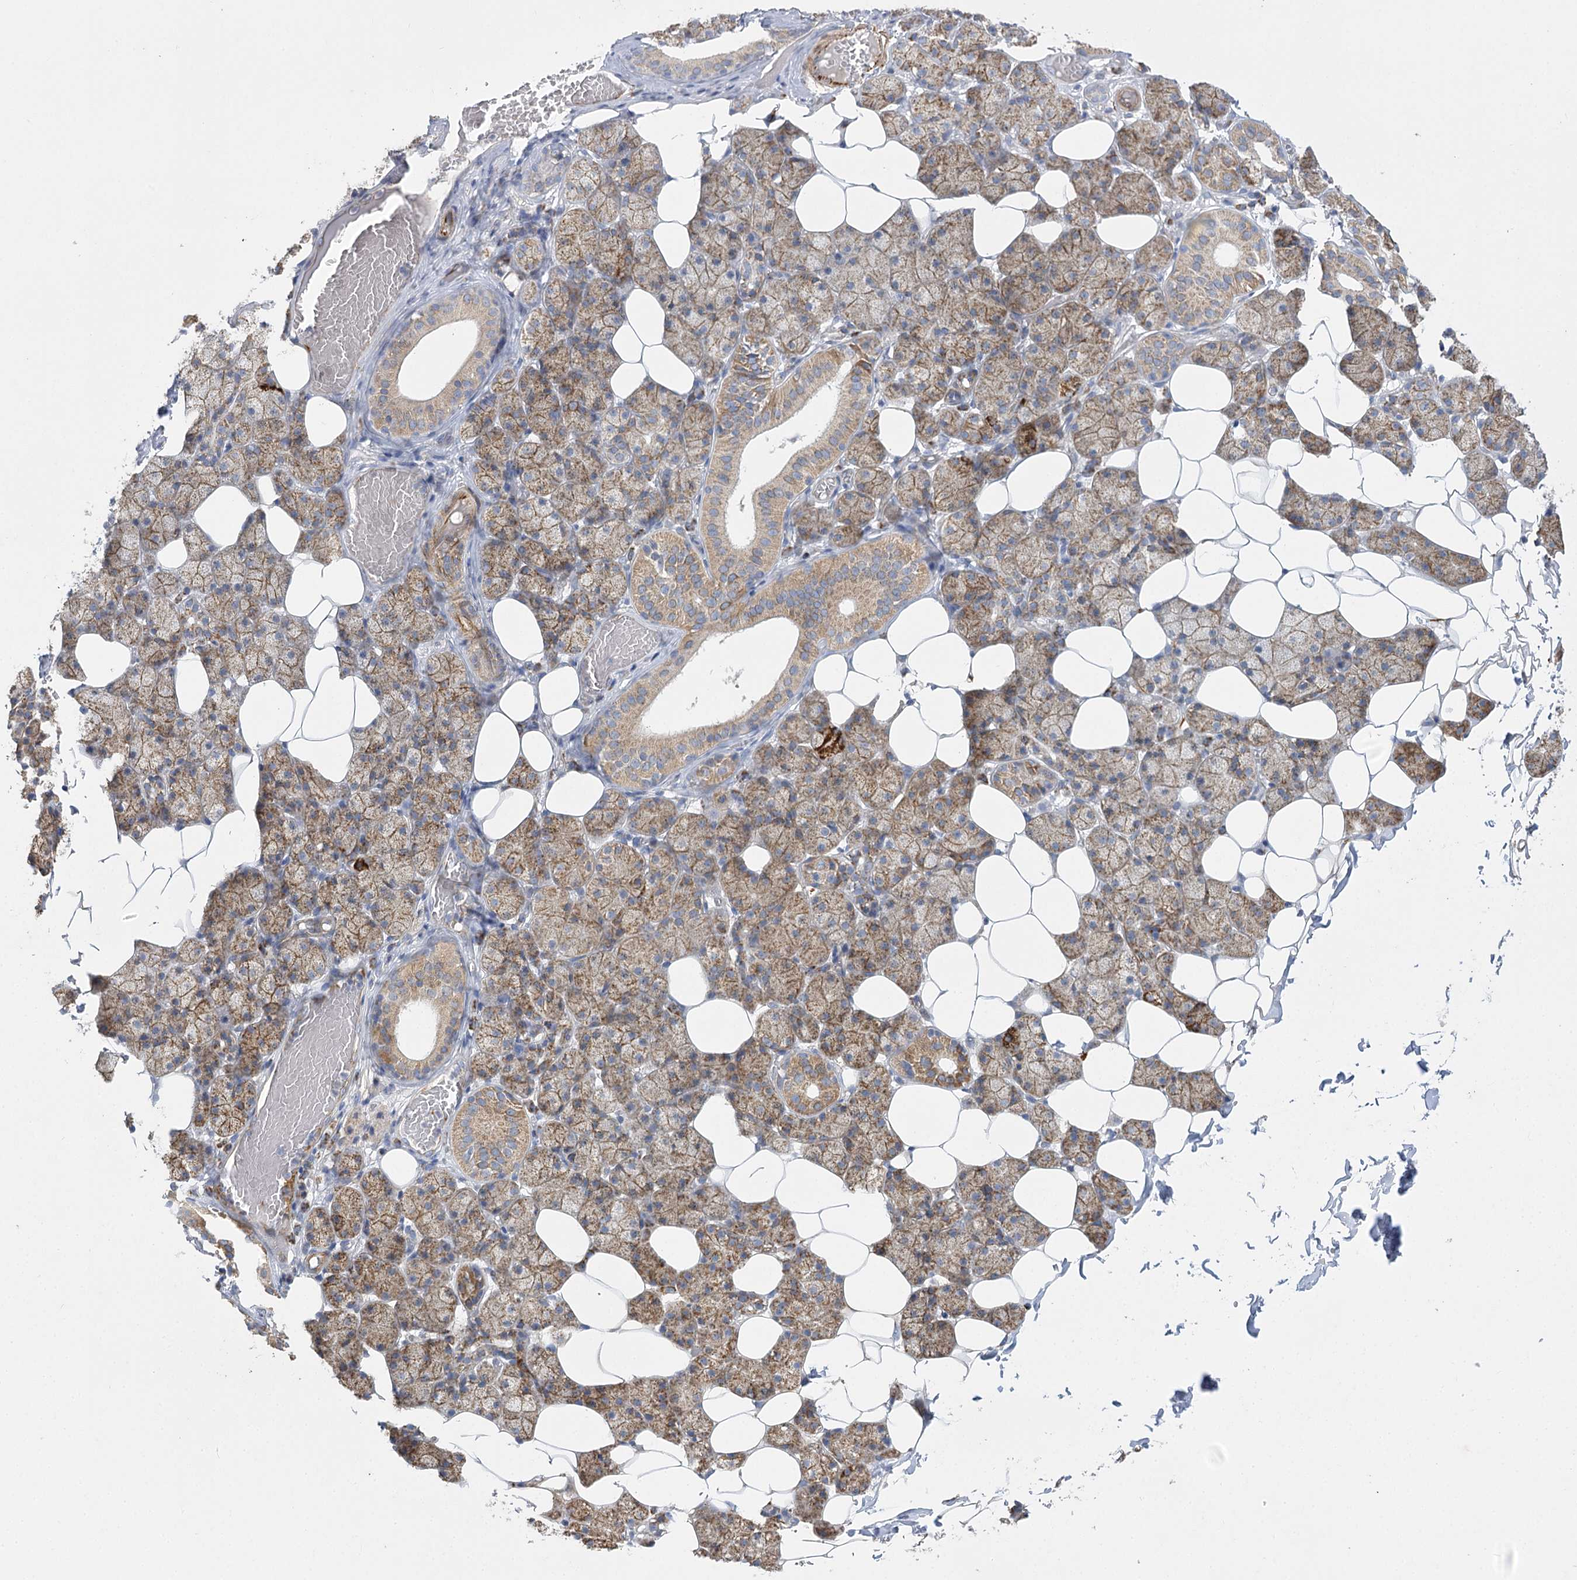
{"staining": {"intensity": "moderate", "quantity": ">75%", "location": "cytoplasmic/membranous"}, "tissue": "salivary gland", "cell_type": "Glandular cells", "image_type": "normal", "snomed": [{"axis": "morphology", "description": "Normal tissue, NOS"}, {"axis": "topography", "description": "Salivary gland"}], "caption": "Unremarkable salivary gland was stained to show a protein in brown. There is medium levels of moderate cytoplasmic/membranous expression in about >75% of glandular cells.", "gene": "DHTKD1", "patient": {"sex": "female", "age": 33}}